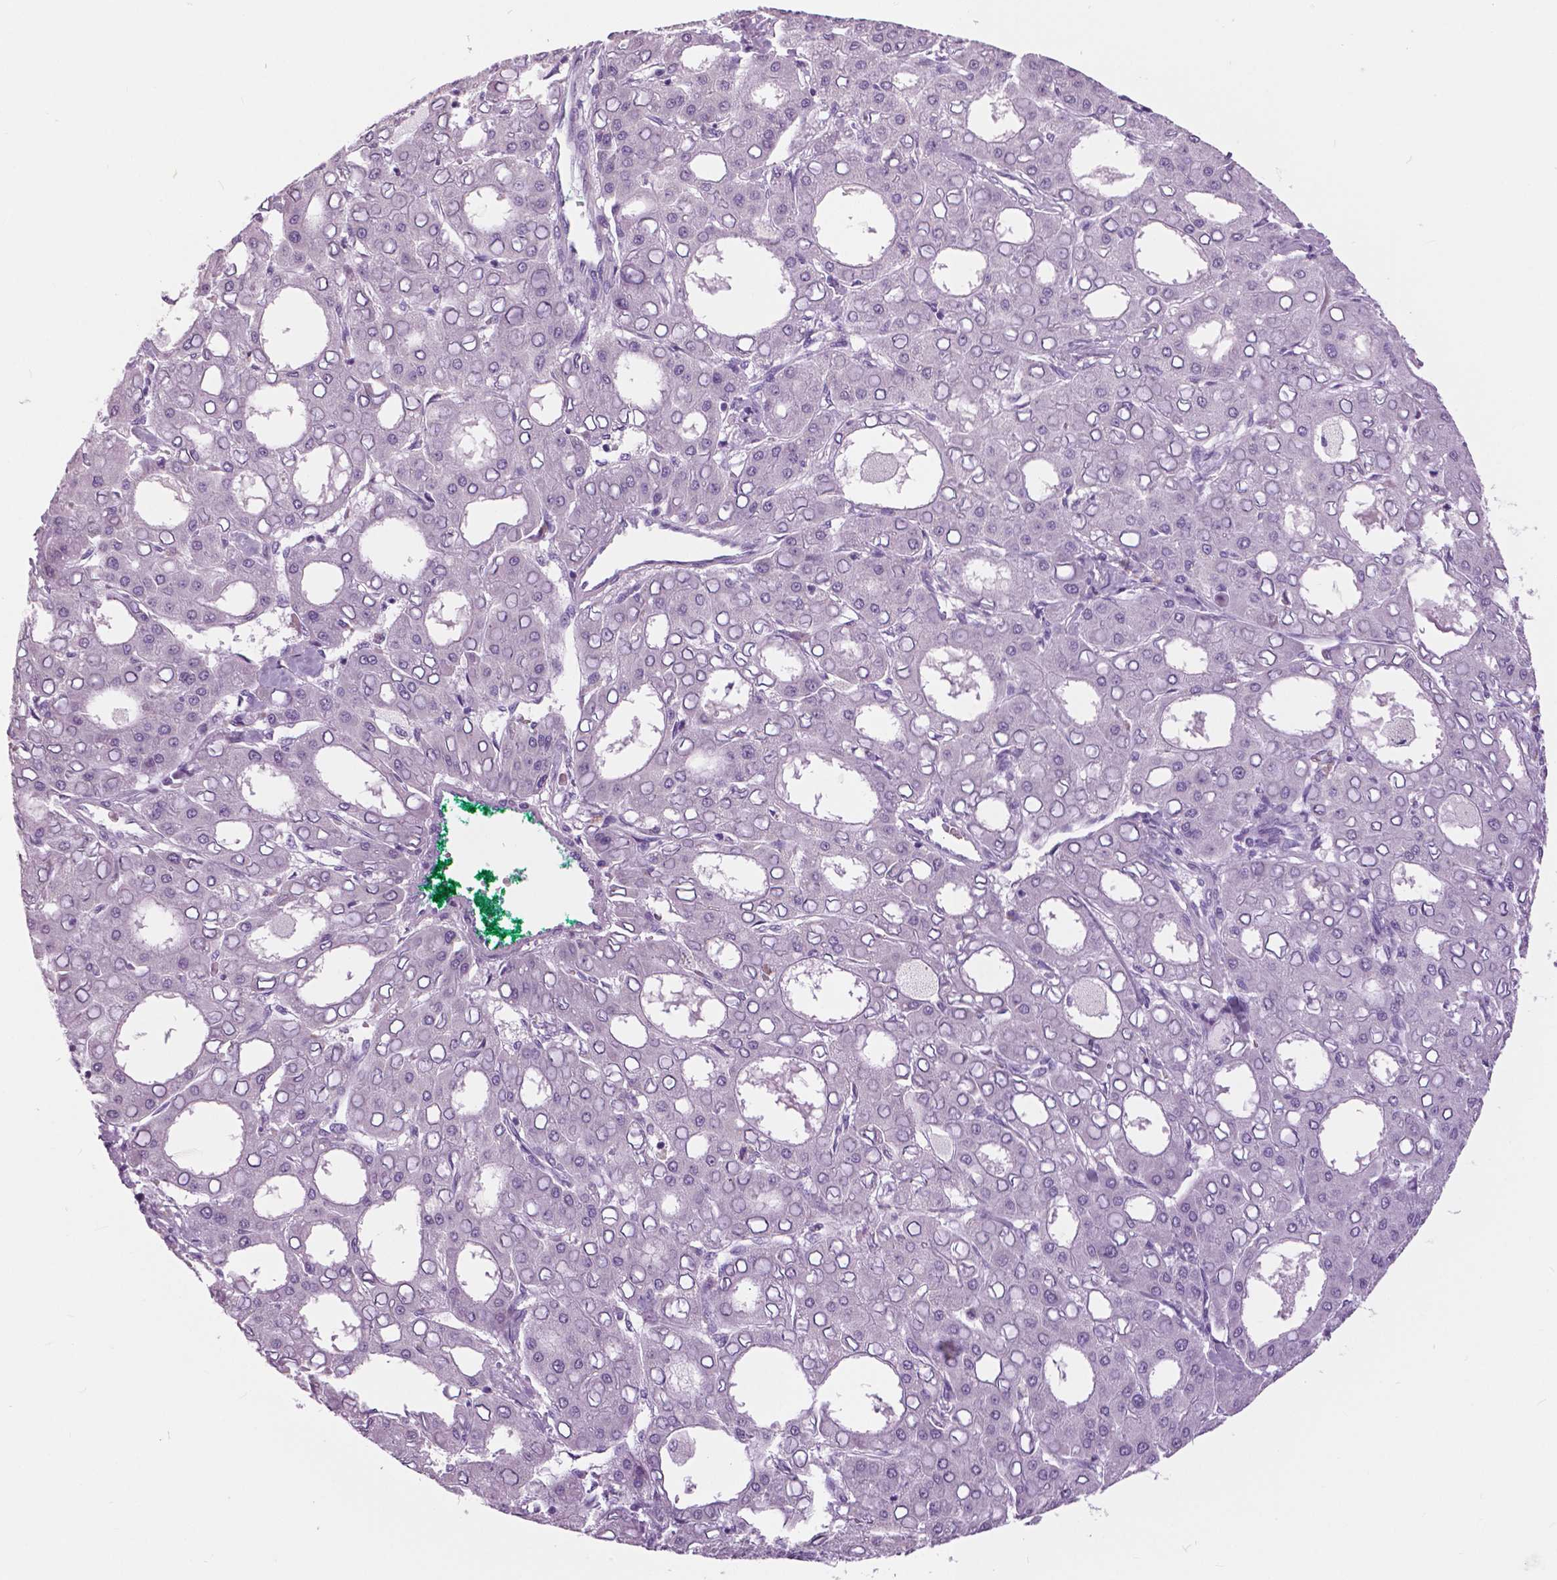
{"staining": {"intensity": "negative", "quantity": "none", "location": "none"}, "tissue": "liver cancer", "cell_type": "Tumor cells", "image_type": "cancer", "snomed": [{"axis": "morphology", "description": "Carcinoma, Hepatocellular, NOS"}, {"axis": "topography", "description": "Liver"}], "caption": "High magnification brightfield microscopy of hepatocellular carcinoma (liver) stained with DAB (brown) and counterstained with hematoxylin (blue): tumor cells show no significant expression.", "gene": "MYOM1", "patient": {"sex": "male", "age": 65}}